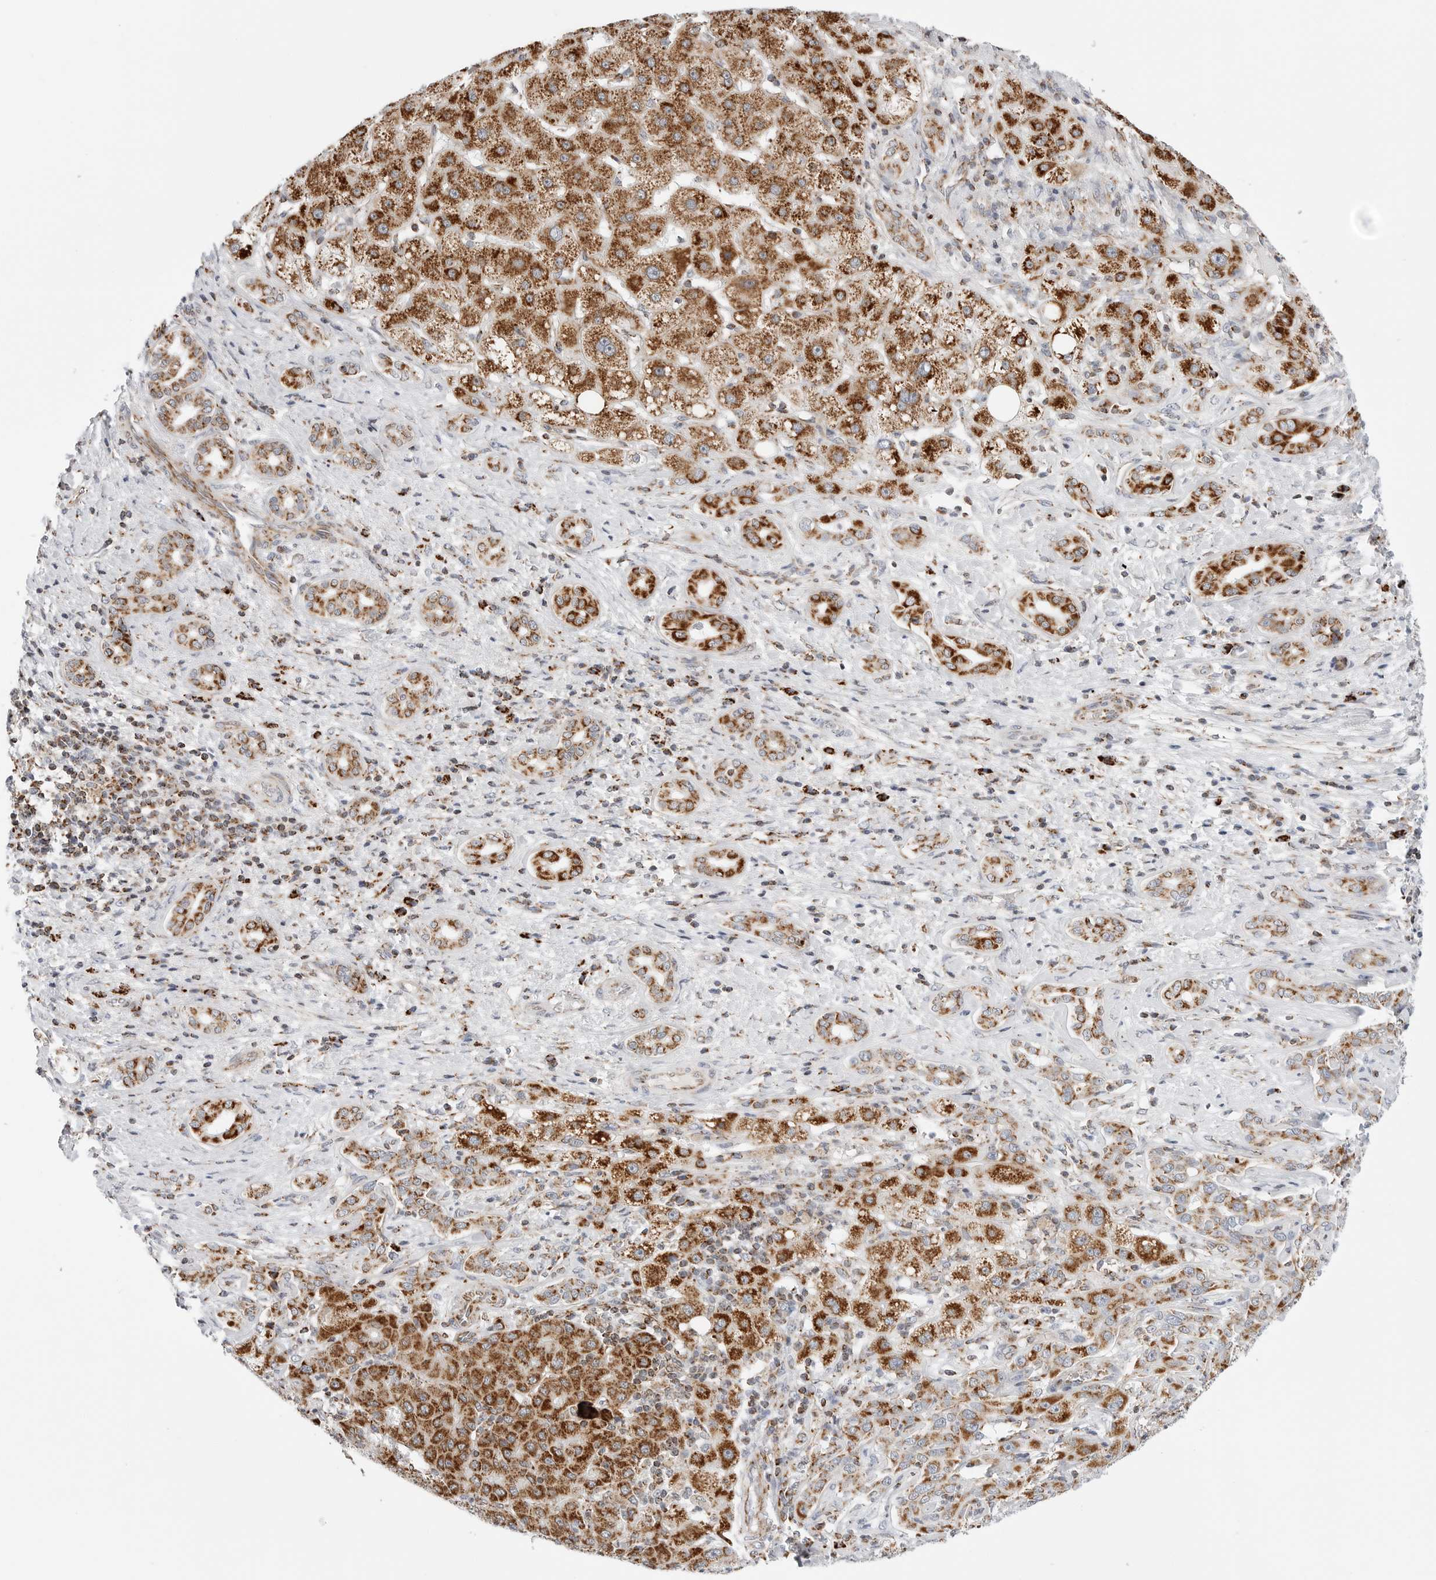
{"staining": {"intensity": "strong", "quantity": ">75%", "location": "cytoplasmic/membranous"}, "tissue": "liver cancer", "cell_type": "Tumor cells", "image_type": "cancer", "snomed": [{"axis": "morphology", "description": "Carcinoma, Hepatocellular, NOS"}, {"axis": "topography", "description": "Liver"}], "caption": "Hepatocellular carcinoma (liver) stained for a protein reveals strong cytoplasmic/membranous positivity in tumor cells. (DAB (3,3'-diaminobenzidine) = brown stain, brightfield microscopy at high magnification).", "gene": "ATP5IF1", "patient": {"sex": "male", "age": 65}}